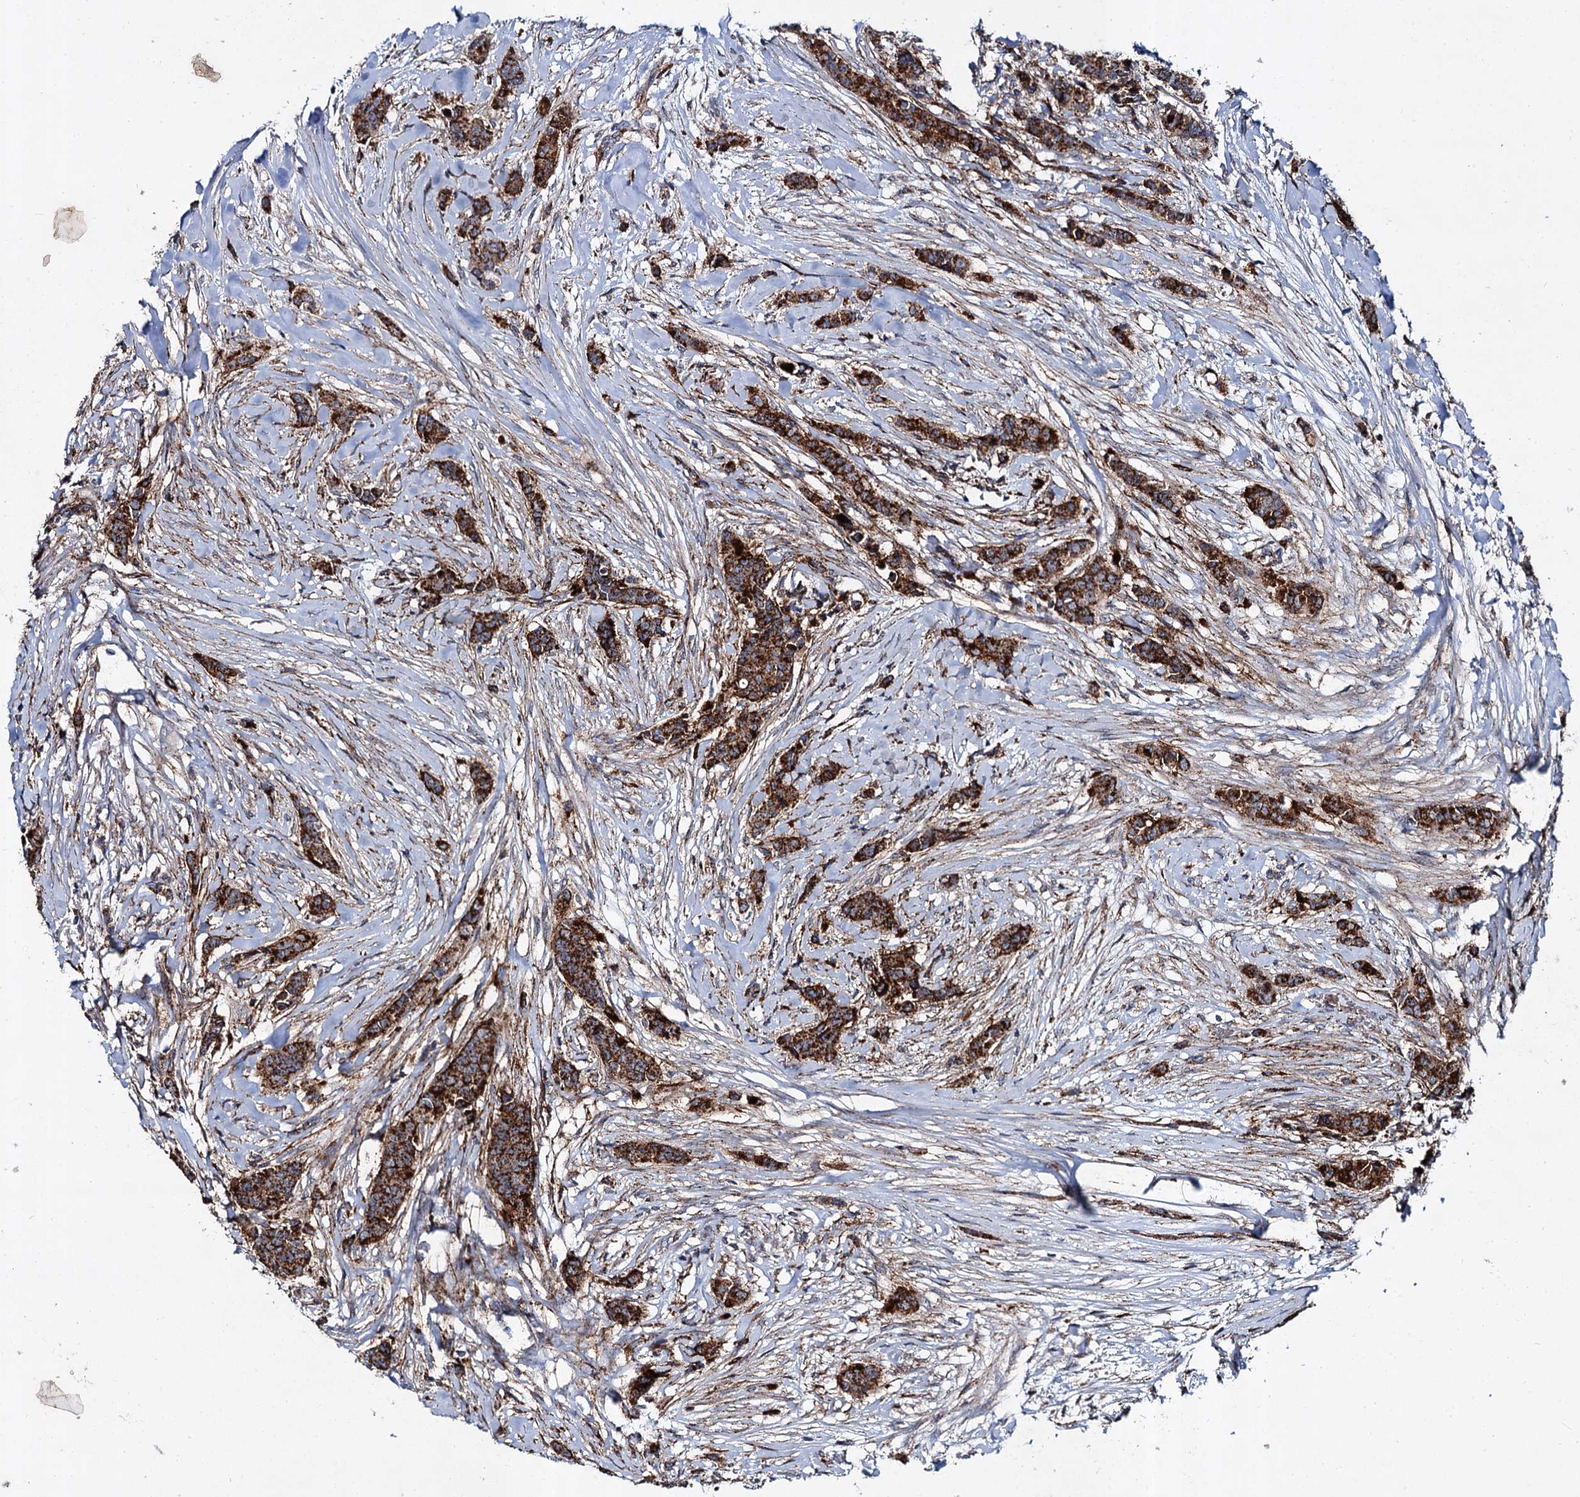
{"staining": {"intensity": "strong", "quantity": ">75%", "location": "cytoplasmic/membranous"}, "tissue": "breast cancer", "cell_type": "Tumor cells", "image_type": "cancer", "snomed": [{"axis": "morphology", "description": "Duct carcinoma"}, {"axis": "topography", "description": "Breast"}], "caption": "Immunohistochemical staining of human breast intraductal carcinoma demonstrates strong cytoplasmic/membranous protein staining in approximately >75% of tumor cells. (Stains: DAB (3,3'-diaminobenzidine) in brown, nuclei in blue, Microscopy: brightfield microscopy at high magnification).", "gene": "GBA1", "patient": {"sex": "female", "age": 40}}